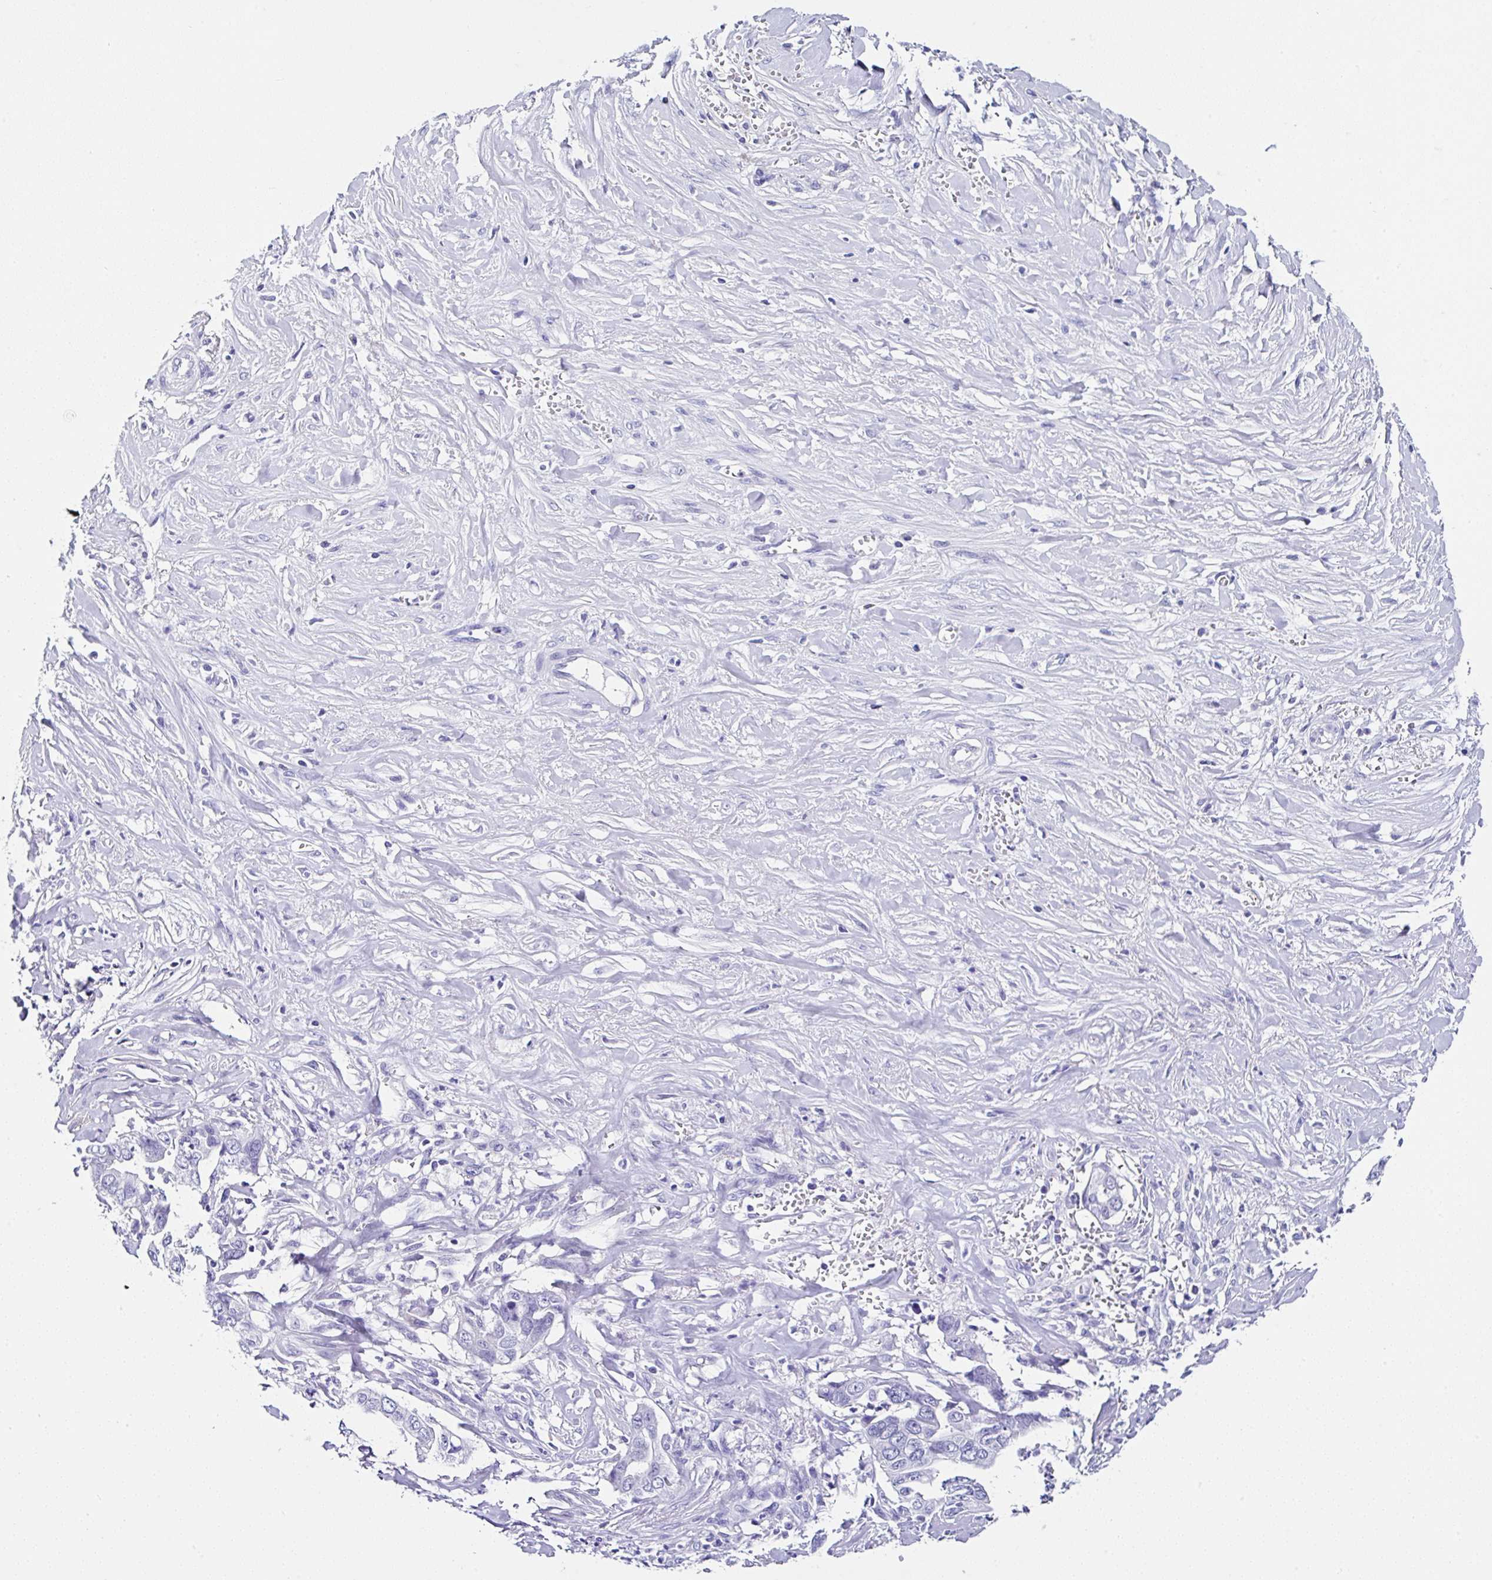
{"staining": {"intensity": "negative", "quantity": "none", "location": "none"}, "tissue": "liver cancer", "cell_type": "Tumor cells", "image_type": "cancer", "snomed": [{"axis": "morphology", "description": "Cholangiocarcinoma"}, {"axis": "topography", "description": "Liver"}], "caption": "Tumor cells are negative for protein expression in human liver cancer.", "gene": "UGT3A1", "patient": {"sex": "female", "age": 79}}